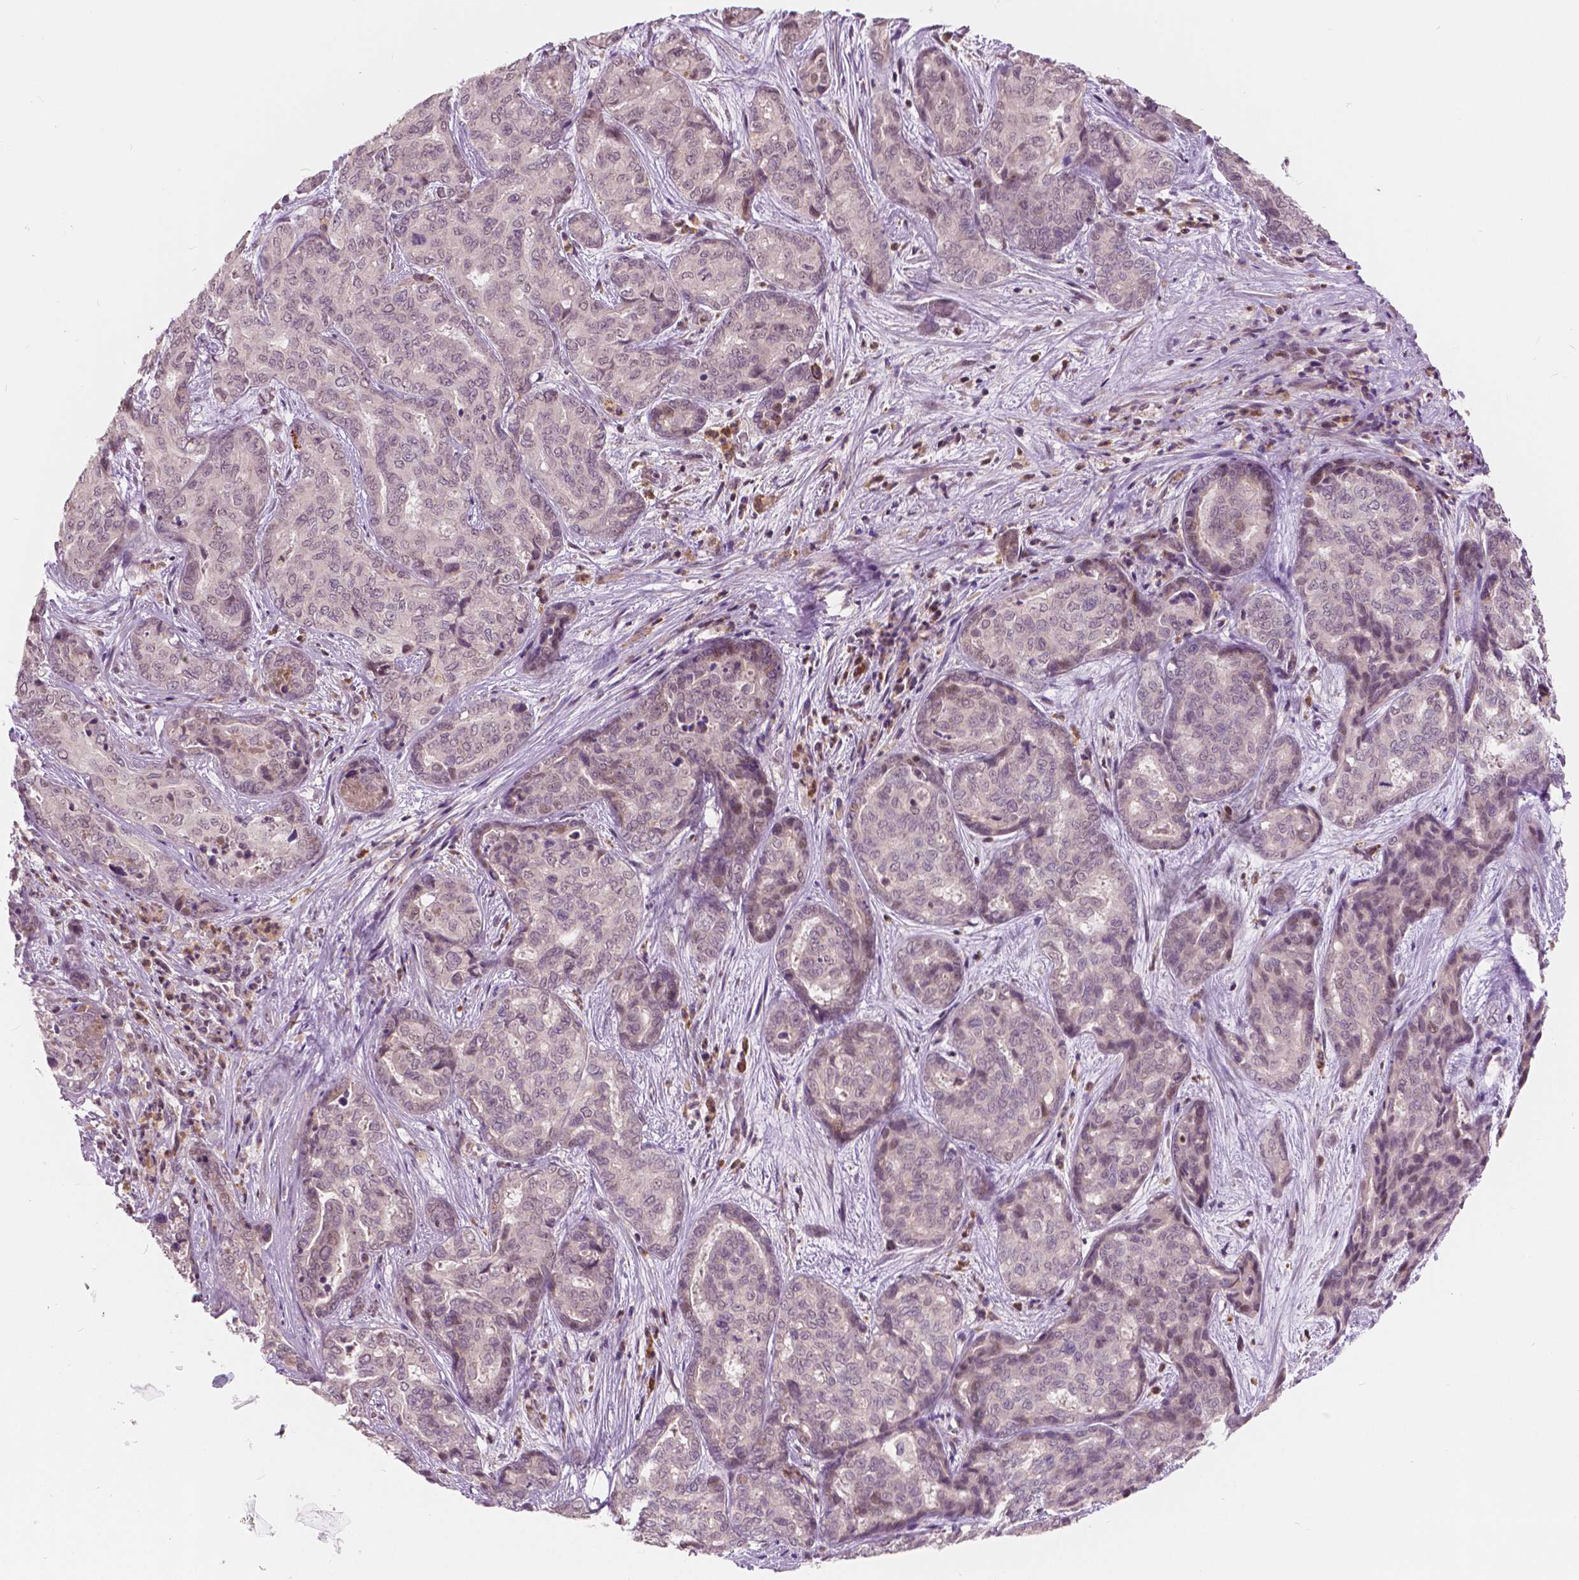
{"staining": {"intensity": "negative", "quantity": "none", "location": "none"}, "tissue": "liver cancer", "cell_type": "Tumor cells", "image_type": "cancer", "snomed": [{"axis": "morphology", "description": "Cholangiocarcinoma"}, {"axis": "topography", "description": "Liver"}], "caption": "Tumor cells are negative for brown protein staining in liver cholangiocarcinoma. Brightfield microscopy of immunohistochemistry stained with DAB (3,3'-diaminobenzidine) (brown) and hematoxylin (blue), captured at high magnification.", "gene": "DLX6", "patient": {"sex": "female", "age": 64}}